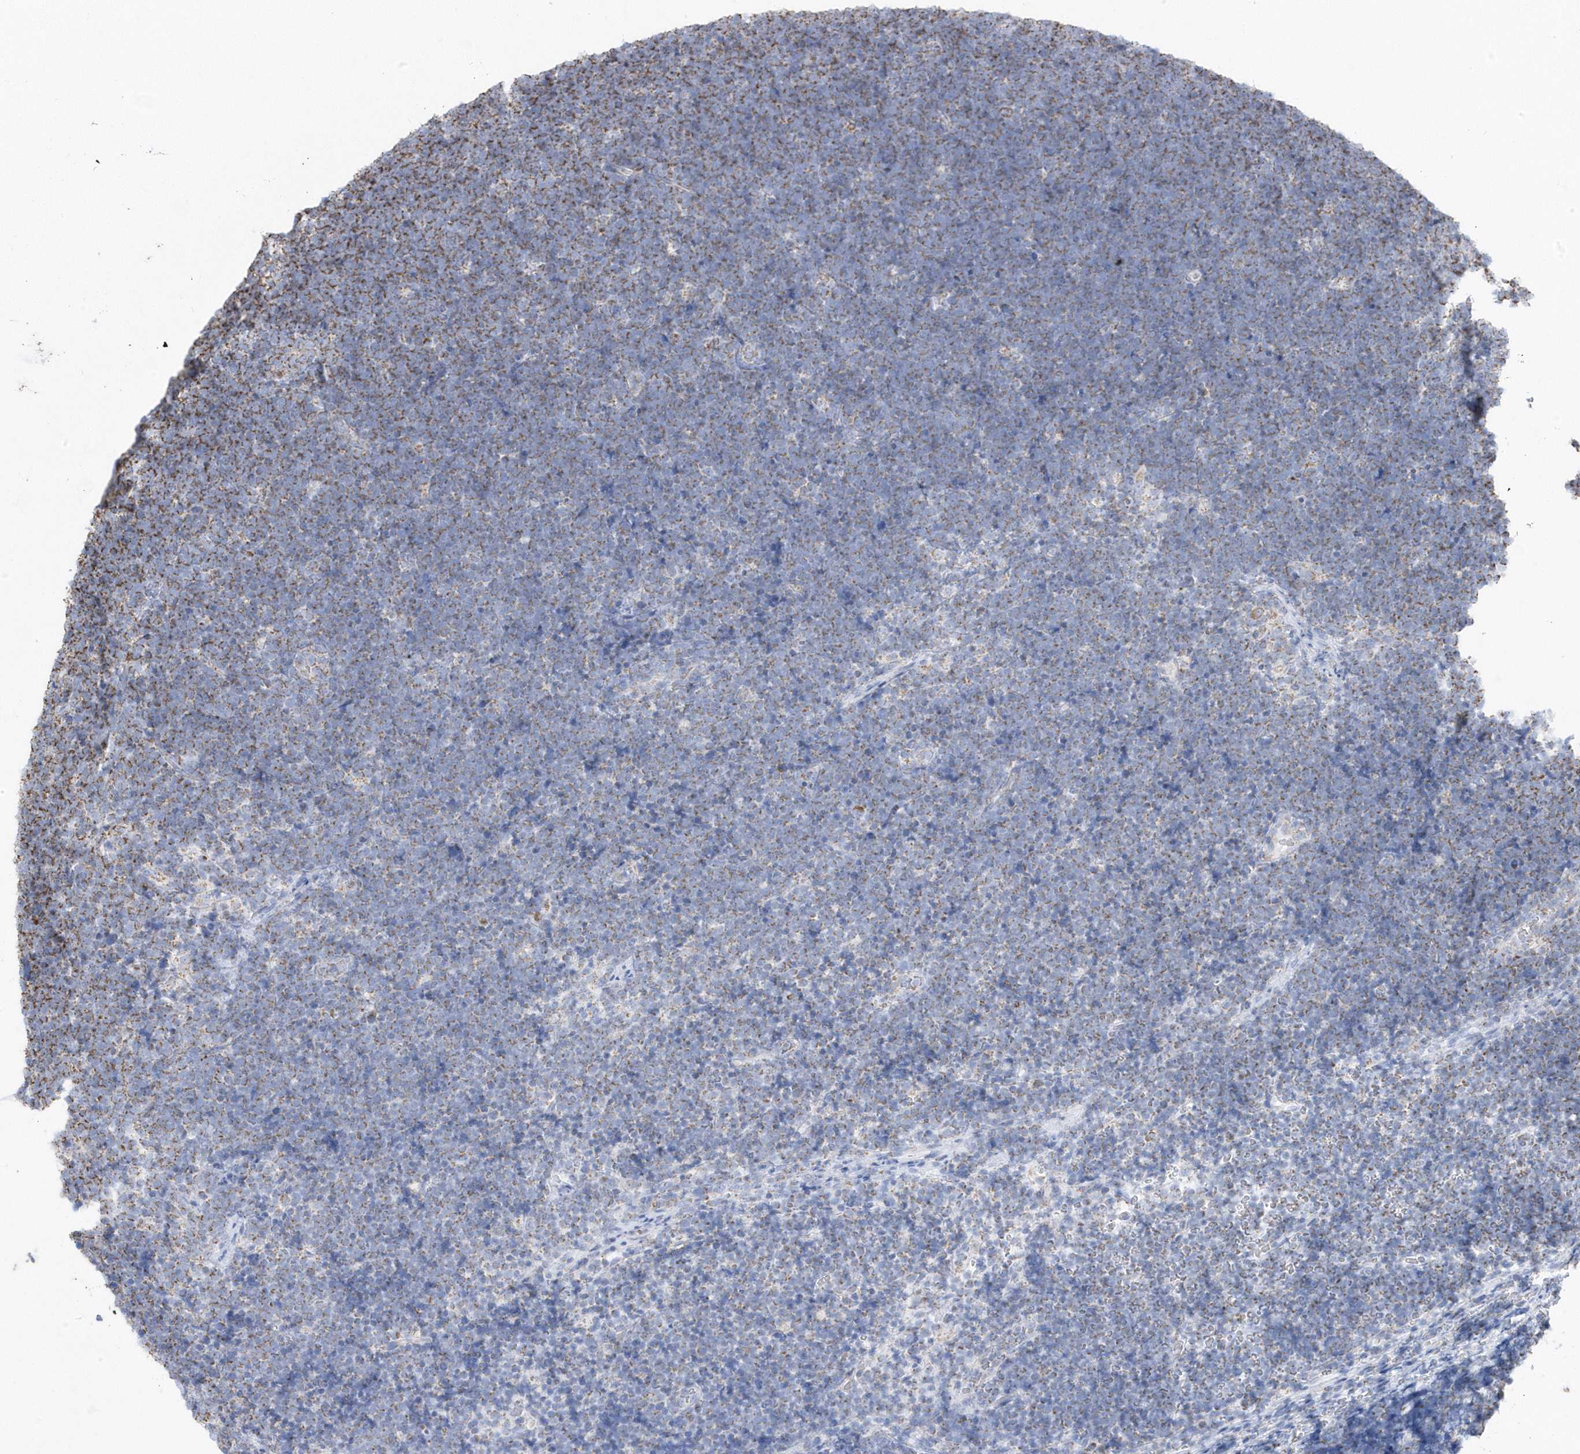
{"staining": {"intensity": "weak", "quantity": ">75%", "location": "cytoplasmic/membranous"}, "tissue": "lymphoma", "cell_type": "Tumor cells", "image_type": "cancer", "snomed": [{"axis": "morphology", "description": "Malignant lymphoma, non-Hodgkin's type, High grade"}, {"axis": "topography", "description": "Lymph node"}], "caption": "High-grade malignant lymphoma, non-Hodgkin's type stained with a brown dye shows weak cytoplasmic/membranous positive positivity in approximately >75% of tumor cells.", "gene": "GTPBP8", "patient": {"sex": "male", "age": 13}}